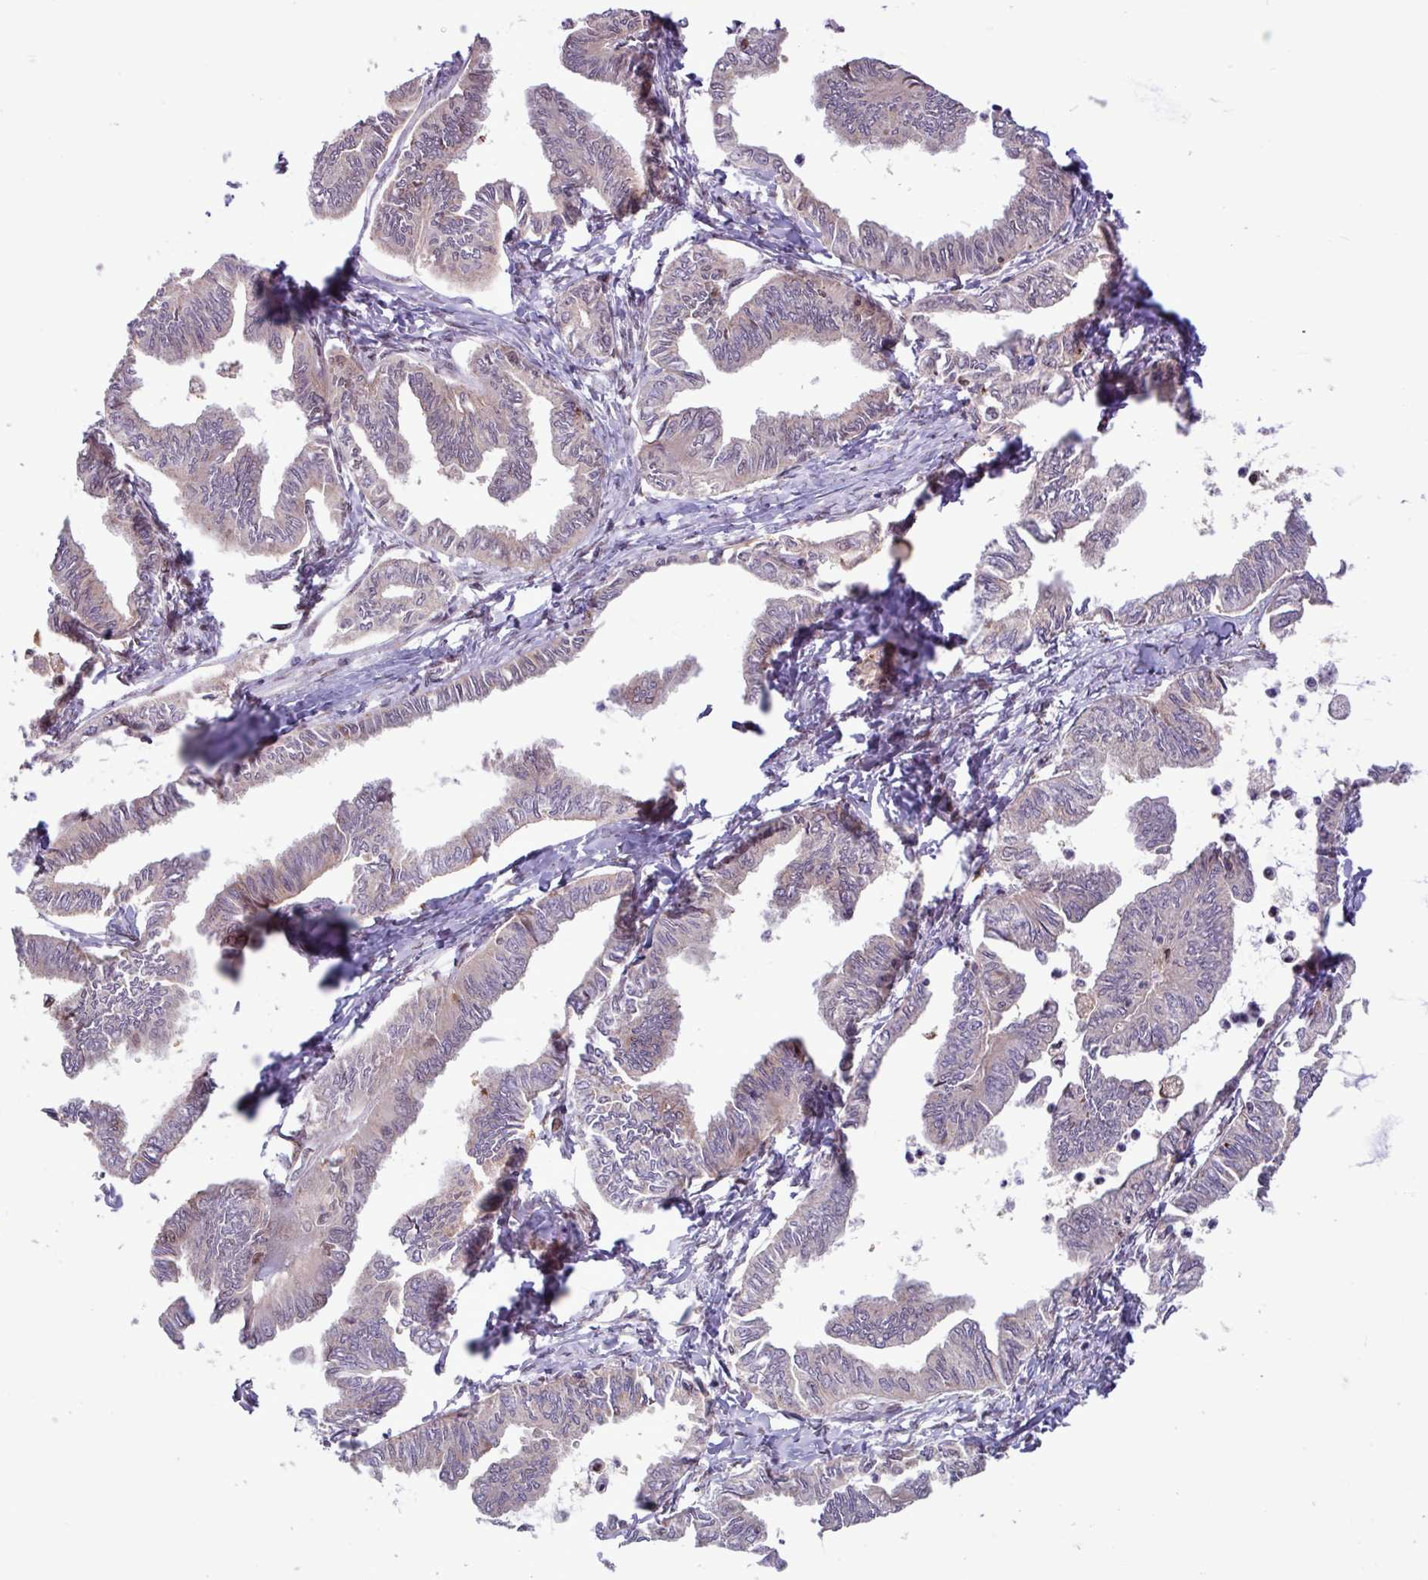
{"staining": {"intensity": "weak", "quantity": "25%-75%", "location": "nuclear"}, "tissue": "ovarian cancer", "cell_type": "Tumor cells", "image_type": "cancer", "snomed": [{"axis": "morphology", "description": "Carcinoma, endometroid"}, {"axis": "topography", "description": "Ovary"}], "caption": "Endometroid carcinoma (ovarian) tissue shows weak nuclear expression in approximately 25%-75% of tumor cells, visualized by immunohistochemistry.", "gene": "BRD3", "patient": {"sex": "female", "age": 70}}